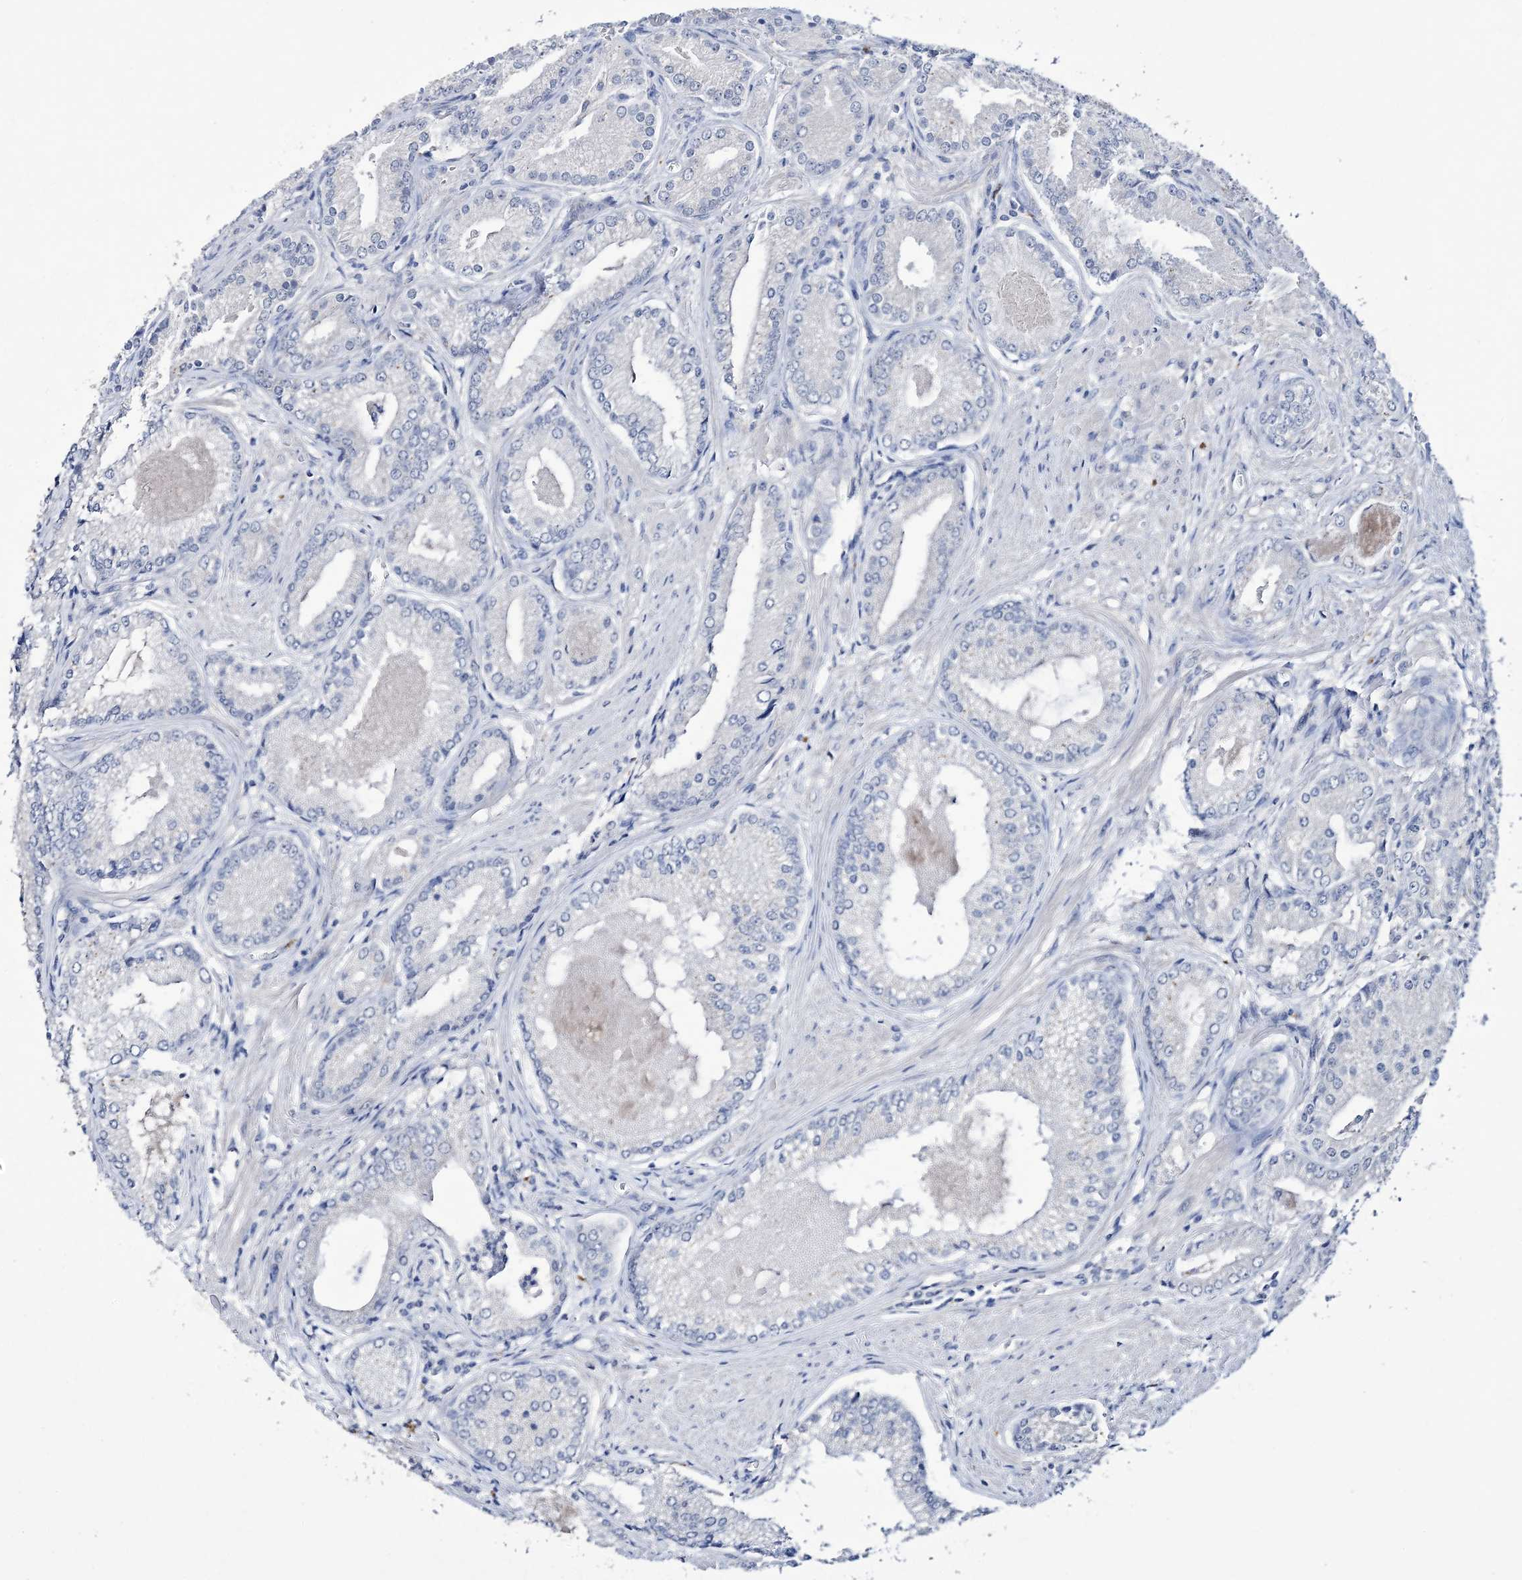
{"staining": {"intensity": "negative", "quantity": "none", "location": "none"}, "tissue": "prostate cancer", "cell_type": "Tumor cells", "image_type": "cancer", "snomed": [{"axis": "morphology", "description": "Adenocarcinoma, Low grade"}, {"axis": "topography", "description": "Prostate"}], "caption": "Tumor cells are negative for protein expression in human prostate cancer (adenocarcinoma (low-grade)).", "gene": "DSC3", "patient": {"sex": "male", "age": 54}}